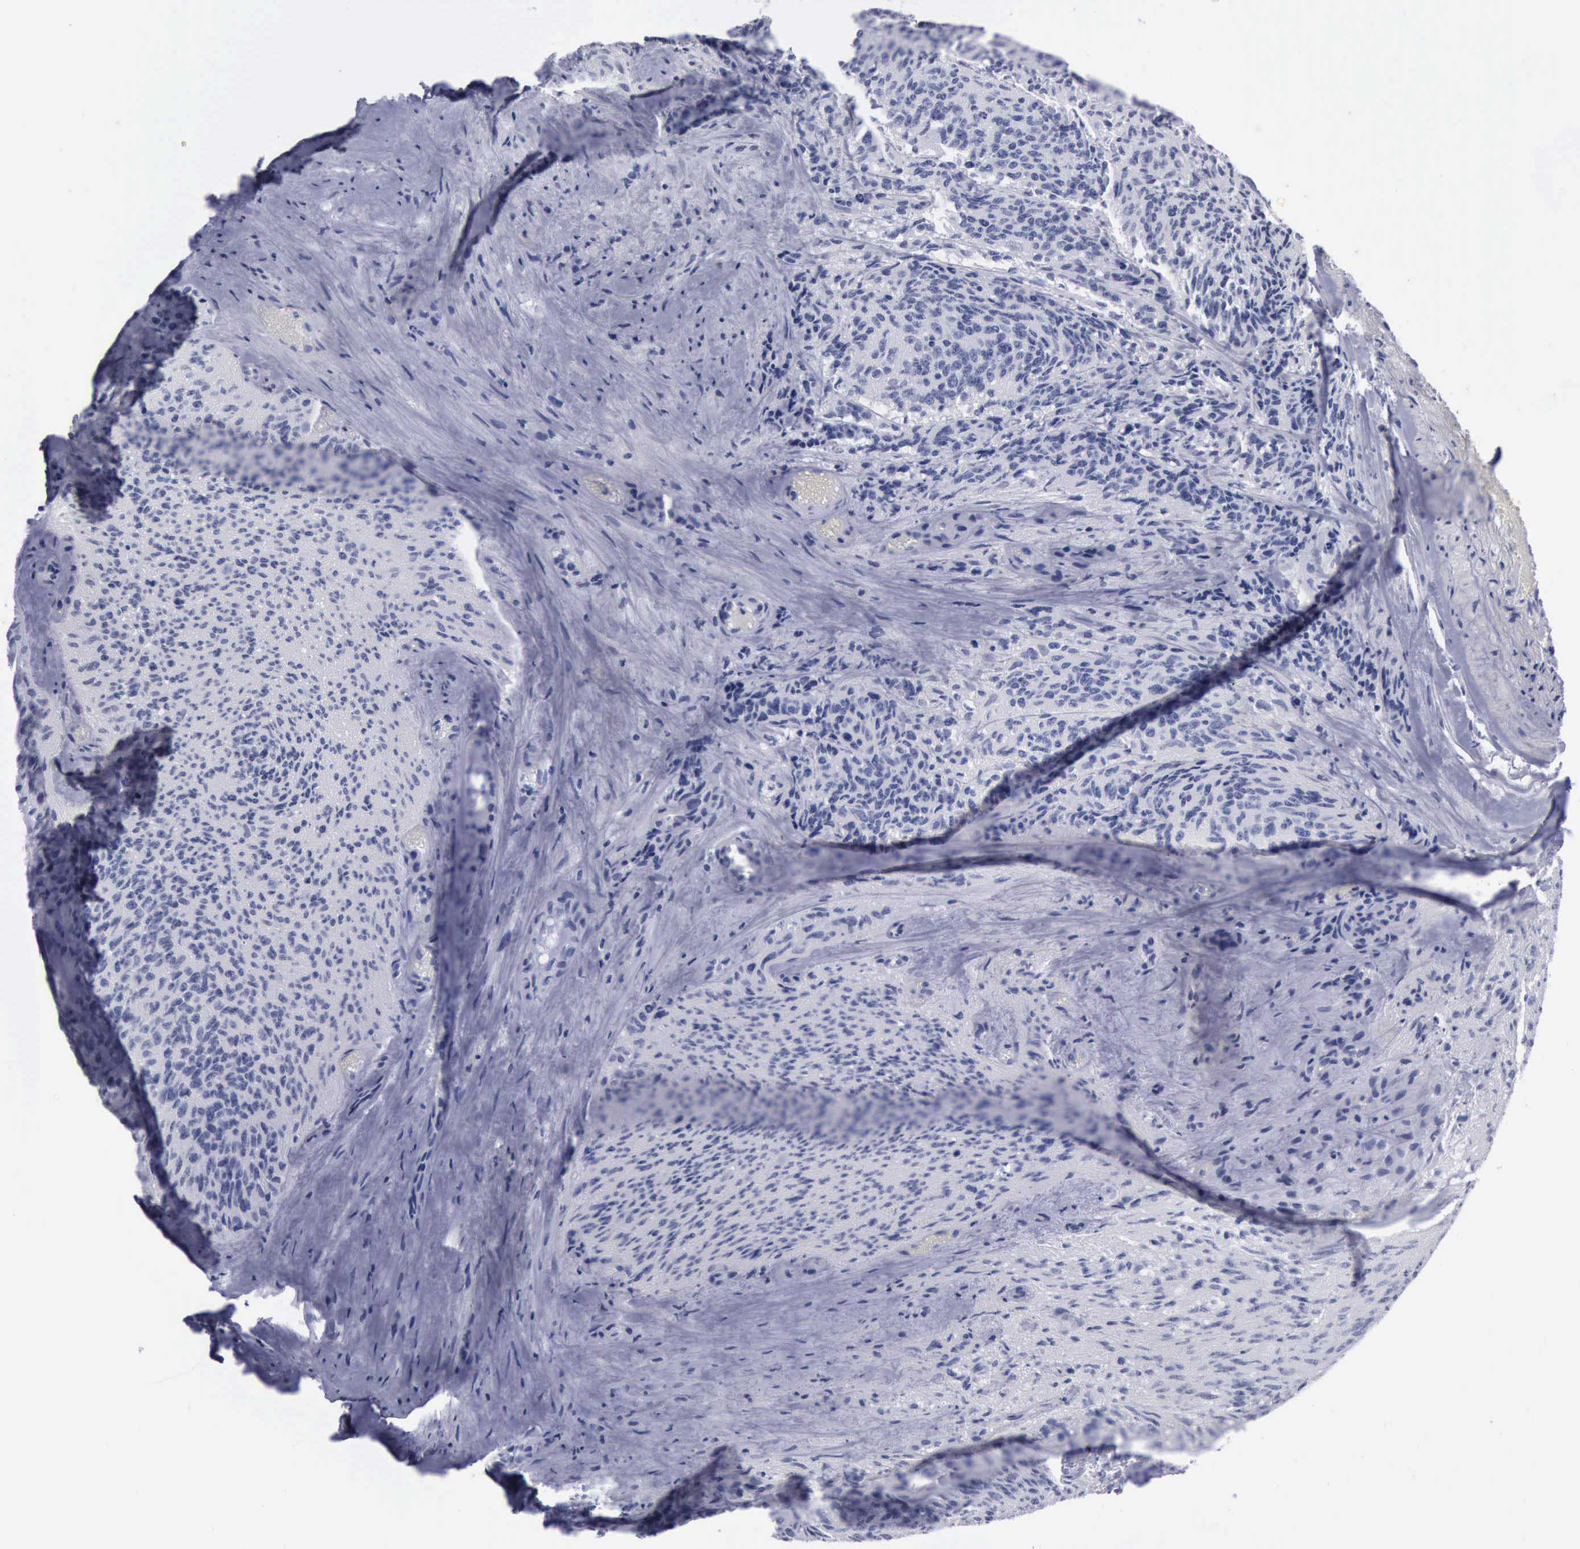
{"staining": {"intensity": "negative", "quantity": "none", "location": "none"}, "tissue": "glioma", "cell_type": "Tumor cells", "image_type": "cancer", "snomed": [{"axis": "morphology", "description": "Glioma, malignant, High grade"}, {"axis": "topography", "description": "Brain"}], "caption": "Immunohistochemistry of human high-grade glioma (malignant) demonstrates no staining in tumor cells.", "gene": "KRT13", "patient": {"sex": "male", "age": 36}}